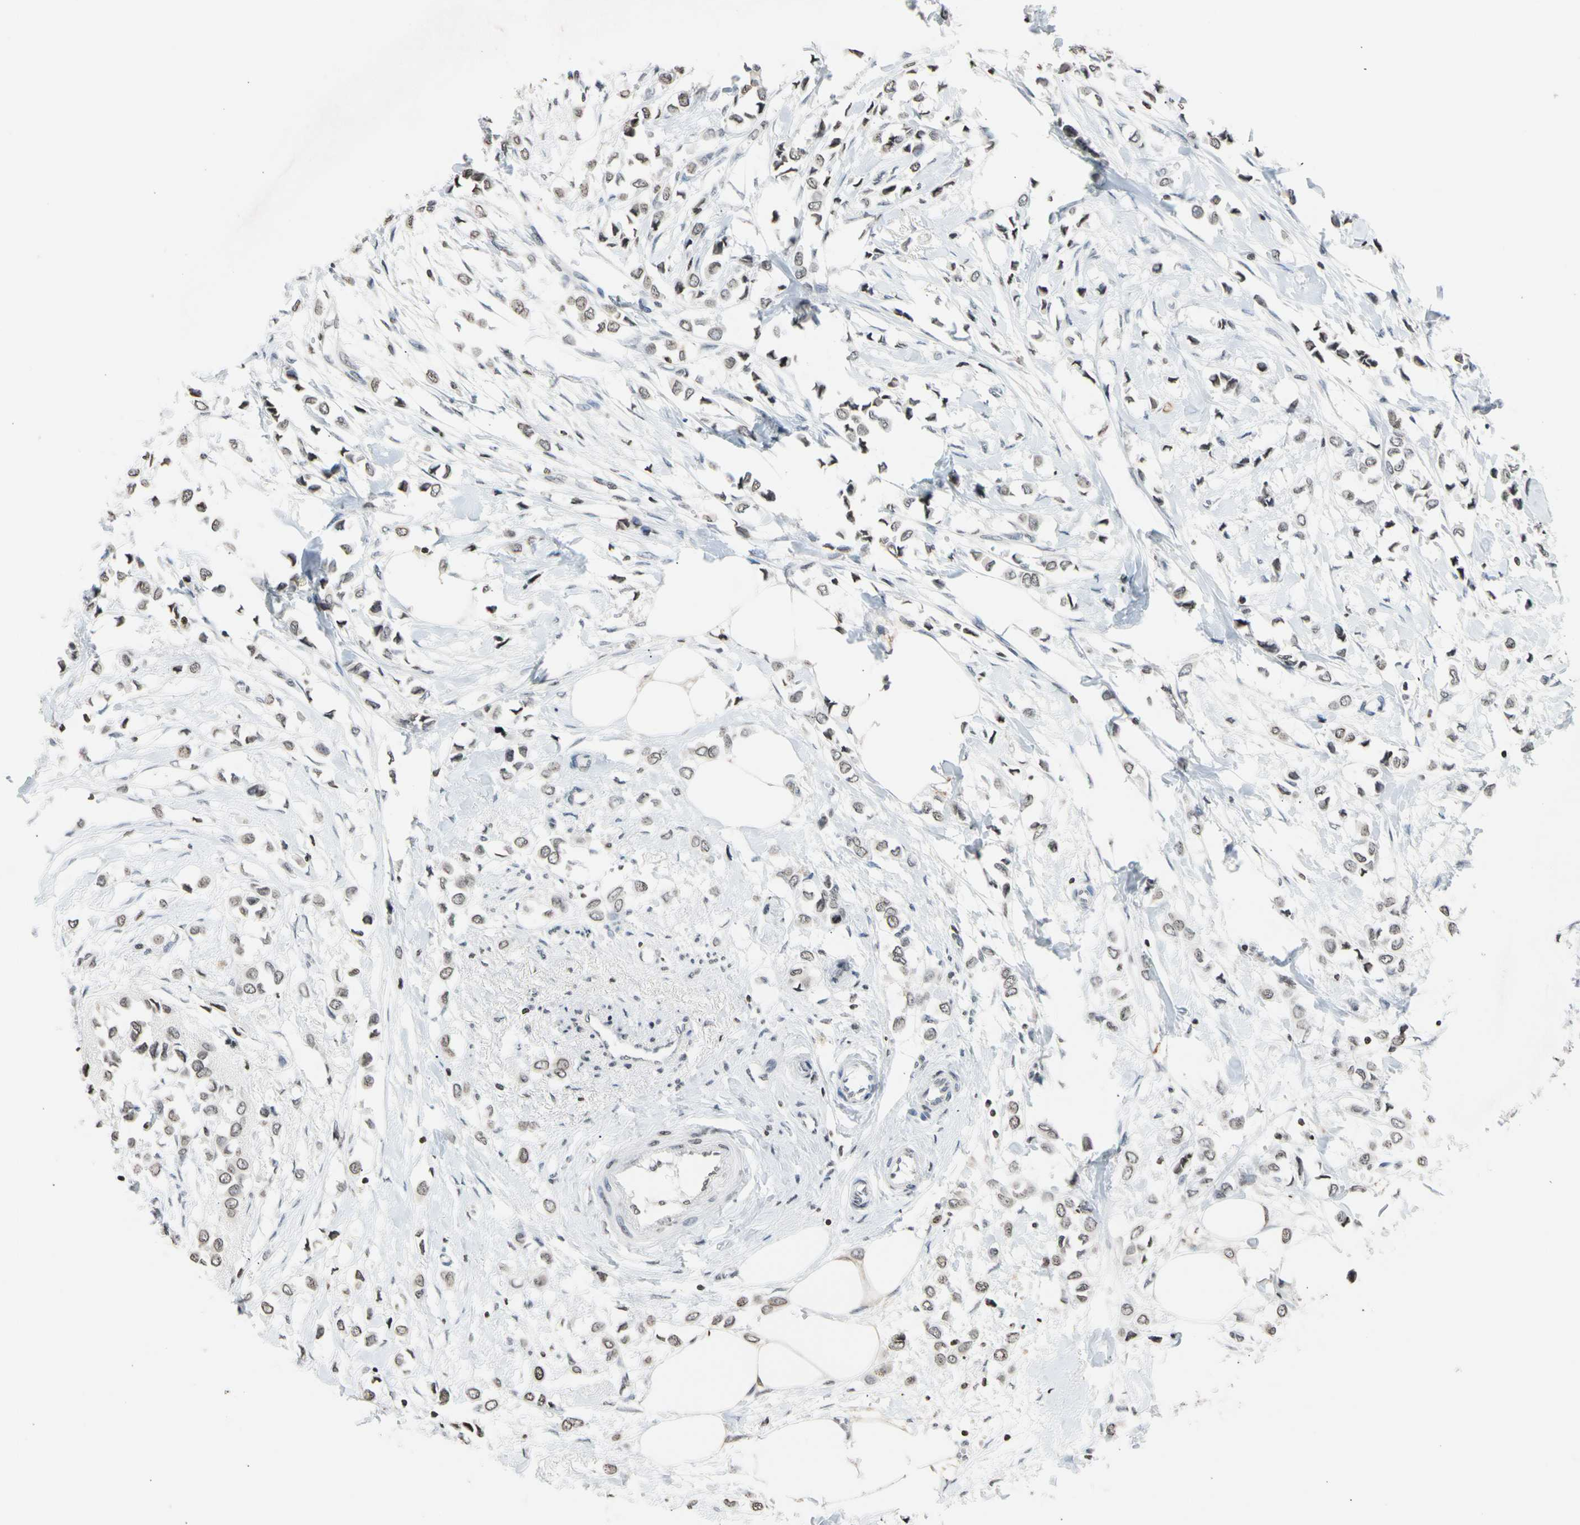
{"staining": {"intensity": "negative", "quantity": "none", "location": "none"}, "tissue": "breast cancer", "cell_type": "Tumor cells", "image_type": "cancer", "snomed": [{"axis": "morphology", "description": "Lobular carcinoma"}, {"axis": "topography", "description": "Breast"}], "caption": "Tumor cells show no significant staining in breast cancer (lobular carcinoma). (DAB IHC visualized using brightfield microscopy, high magnification).", "gene": "GPX4", "patient": {"sex": "female", "age": 51}}